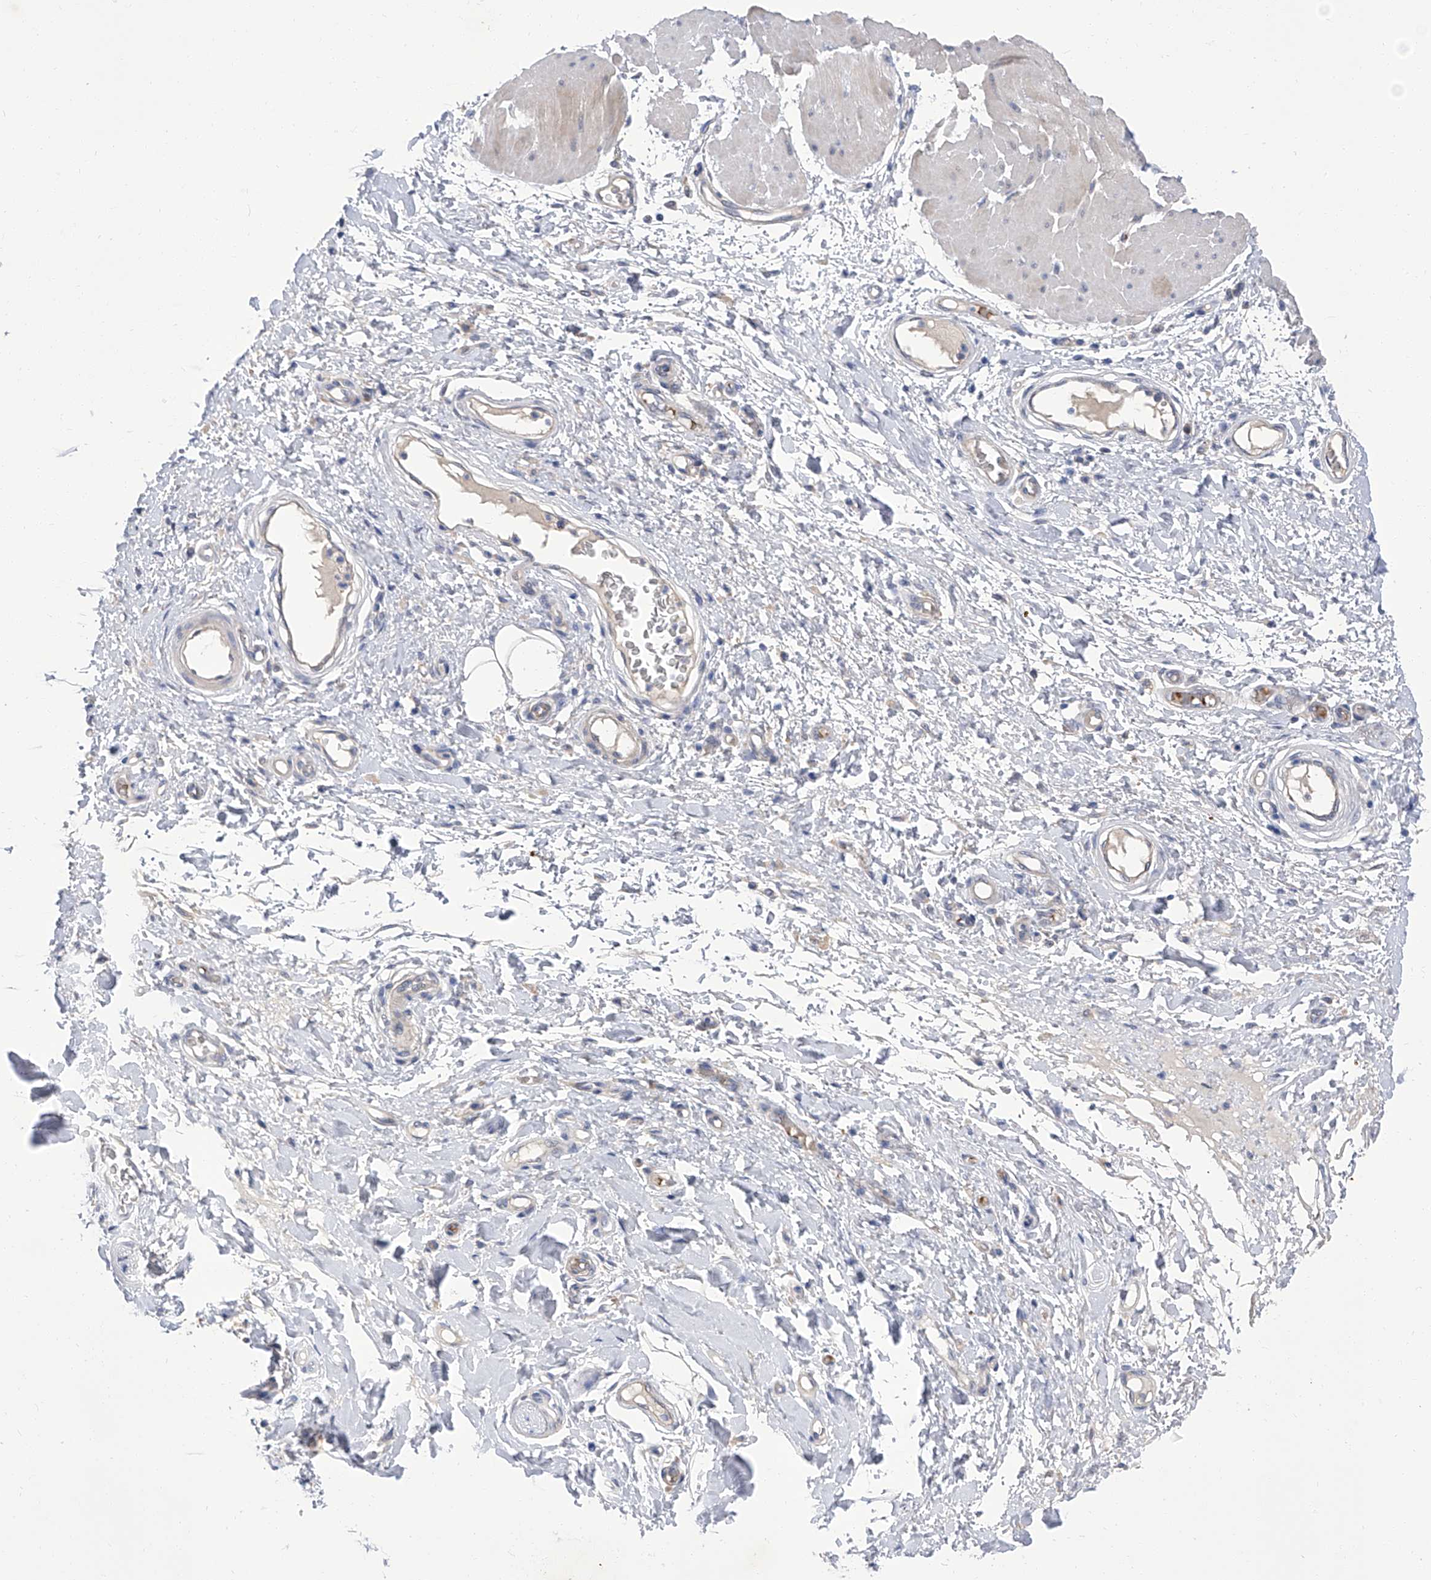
{"staining": {"intensity": "negative", "quantity": "none", "location": "none"}, "tissue": "adipose tissue", "cell_type": "Adipocytes", "image_type": "normal", "snomed": [{"axis": "morphology", "description": "Normal tissue, NOS"}, {"axis": "morphology", "description": "Adenocarcinoma, NOS"}, {"axis": "topography", "description": "Esophagus"}, {"axis": "topography", "description": "Stomach, upper"}, {"axis": "topography", "description": "Peripheral nerve tissue"}], "caption": "Immunohistochemistry photomicrograph of unremarkable adipose tissue: human adipose tissue stained with DAB (3,3'-diaminobenzidine) demonstrates no significant protein staining in adipocytes.", "gene": "PARD3", "patient": {"sex": "male", "age": 62}}